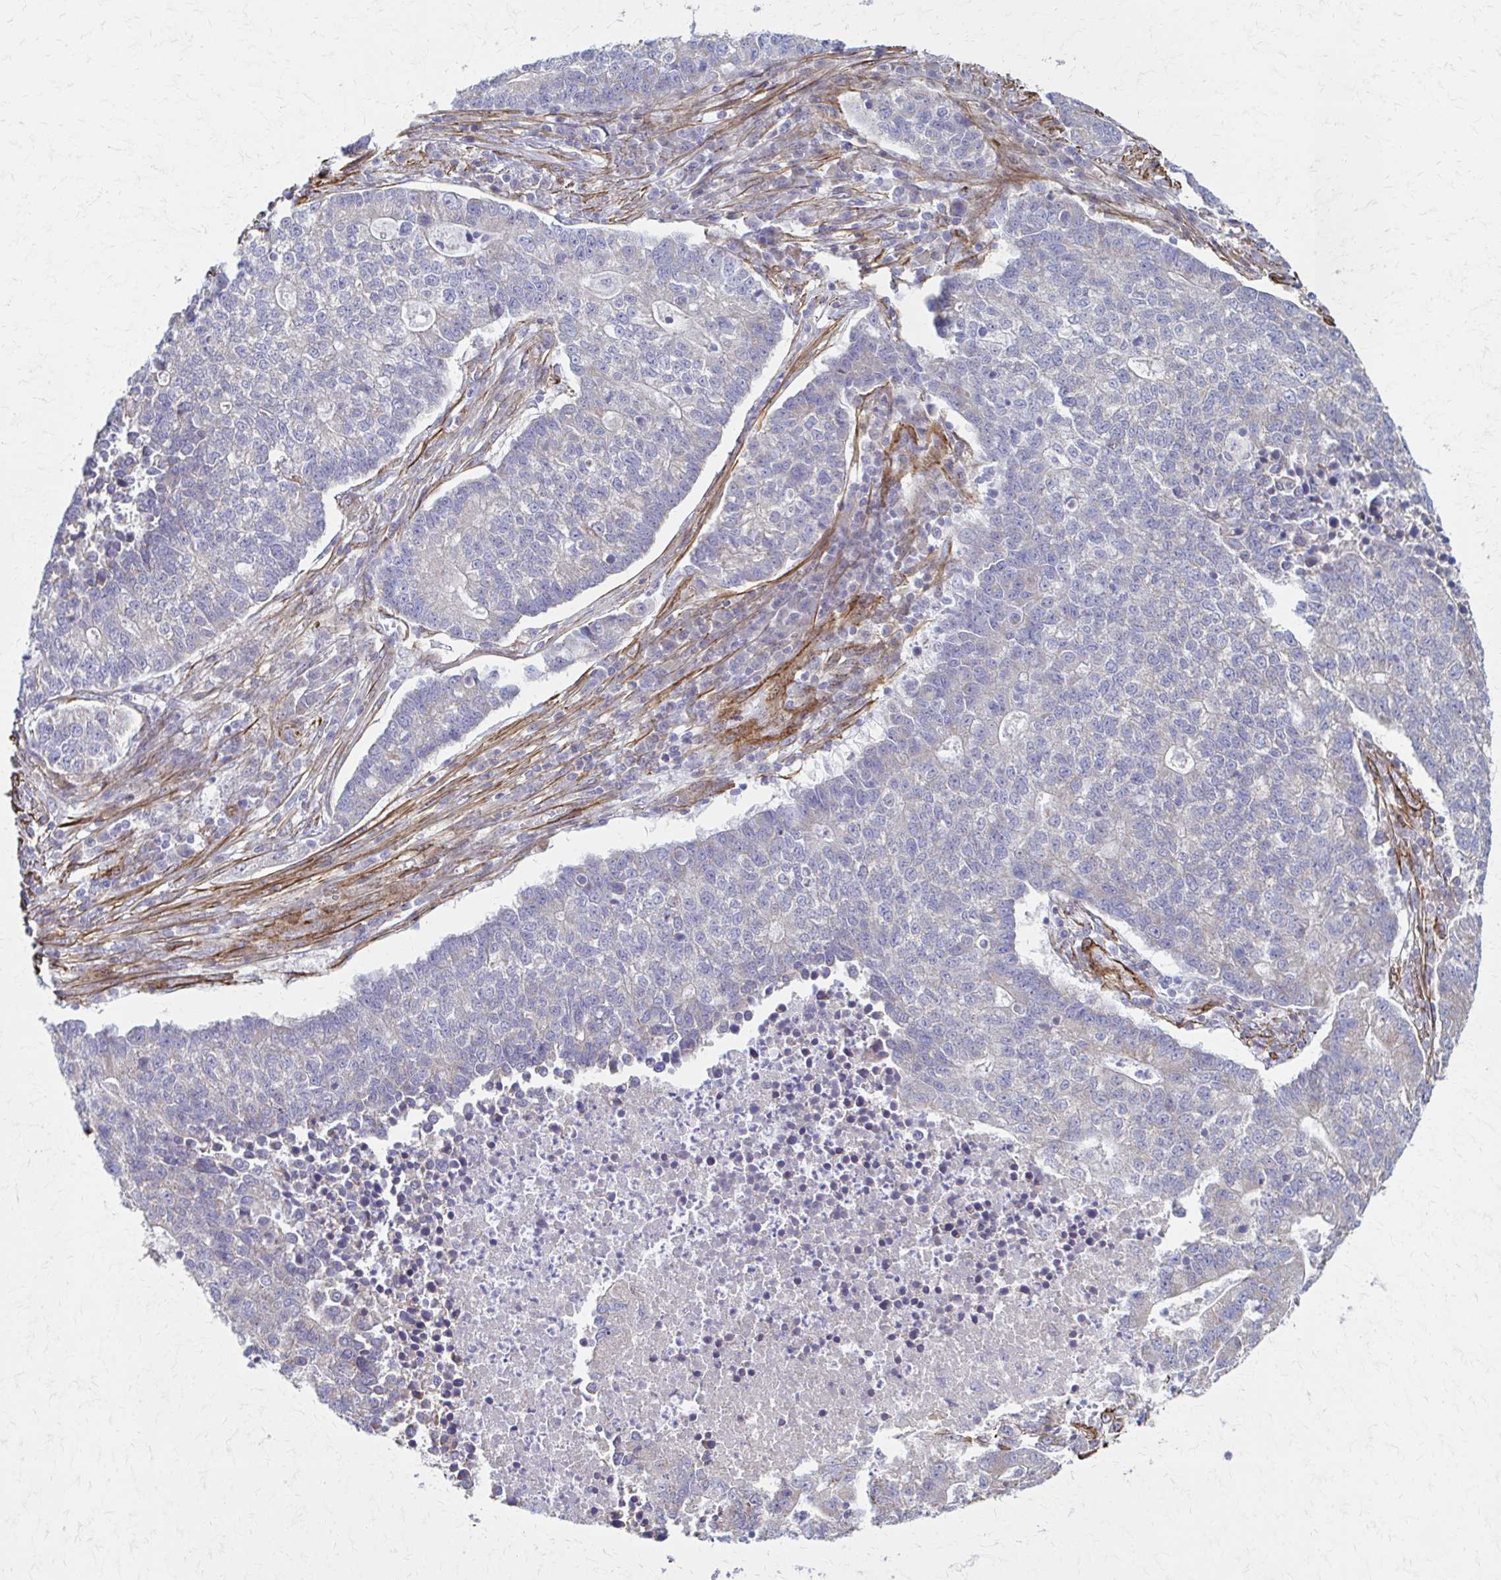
{"staining": {"intensity": "negative", "quantity": "none", "location": "none"}, "tissue": "lung cancer", "cell_type": "Tumor cells", "image_type": "cancer", "snomed": [{"axis": "morphology", "description": "Adenocarcinoma, NOS"}, {"axis": "topography", "description": "Lung"}], "caption": "This is an immunohistochemistry (IHC) photomicrograph of adenocarcinoma (lung). There is no positivity in tumor cells.", "gene": "TIMMDC1", "patient": {"sex": "male", "age": 57}}